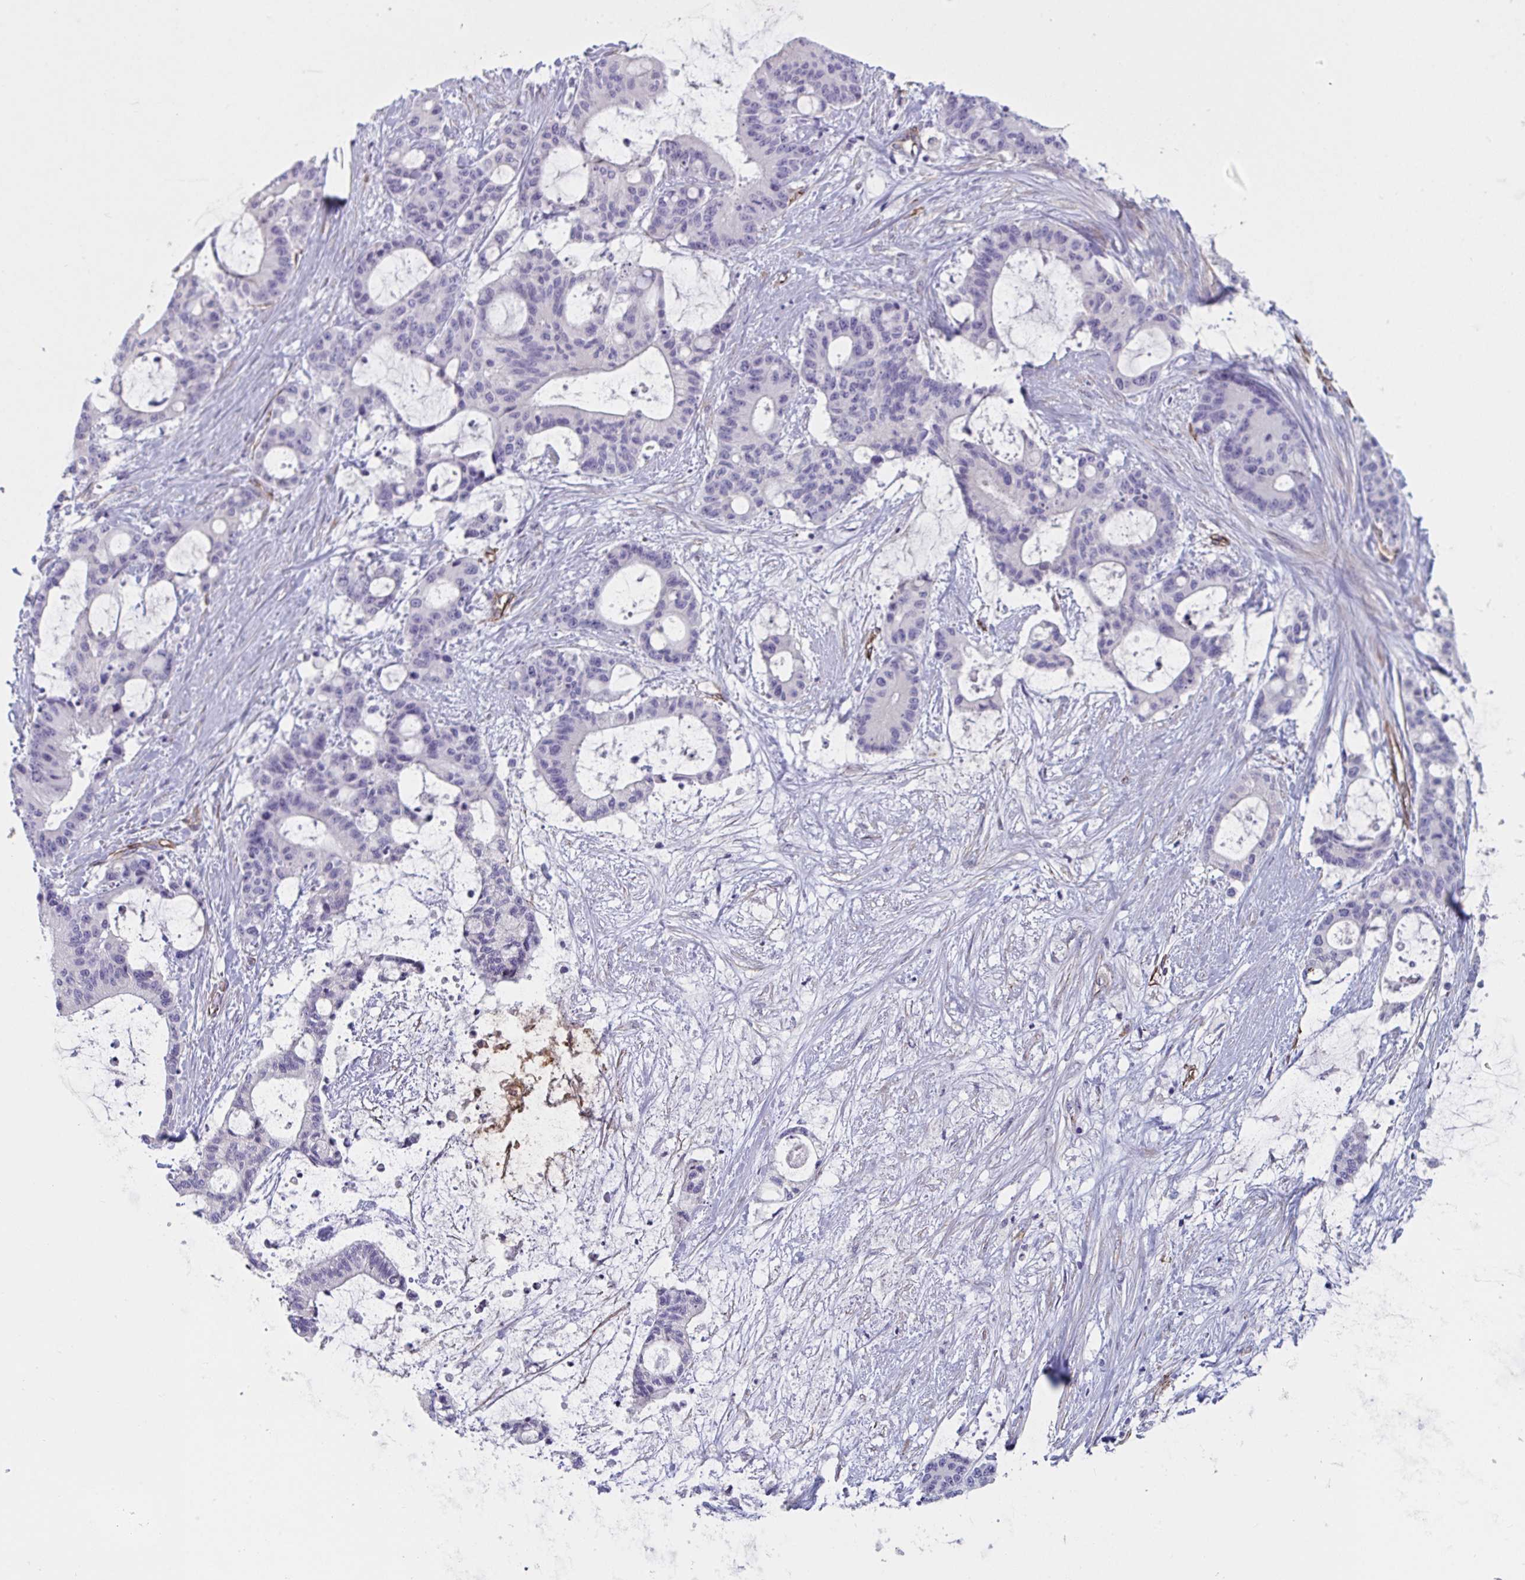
{"staining": {"intensity": "negative", "quantity": "none", "location": "none"}, "tissue": "liver cancer", "cell_type": "Tumor cells", "image_type": "cancer", "snomed": [{"axis": "morphology", "description": "Normal tissue, NOS"}, {"axis": "morphology", "description": "Cholangiocarcinoma"}, {"axis": "topography", "description": "Liver"}, {"axis": "topography", "description": "Peripheral nerve tissue"}], "caption": "This image is of liver cancer (cholangiocarcinoma) stained with immunohistochemistry (IHC) to label a protein in brown with the nuclei are counter-stained blue. There is no expression in tumor cells.", "gene": "CITED4", "patient": {"sex": "female", "age": 73}}